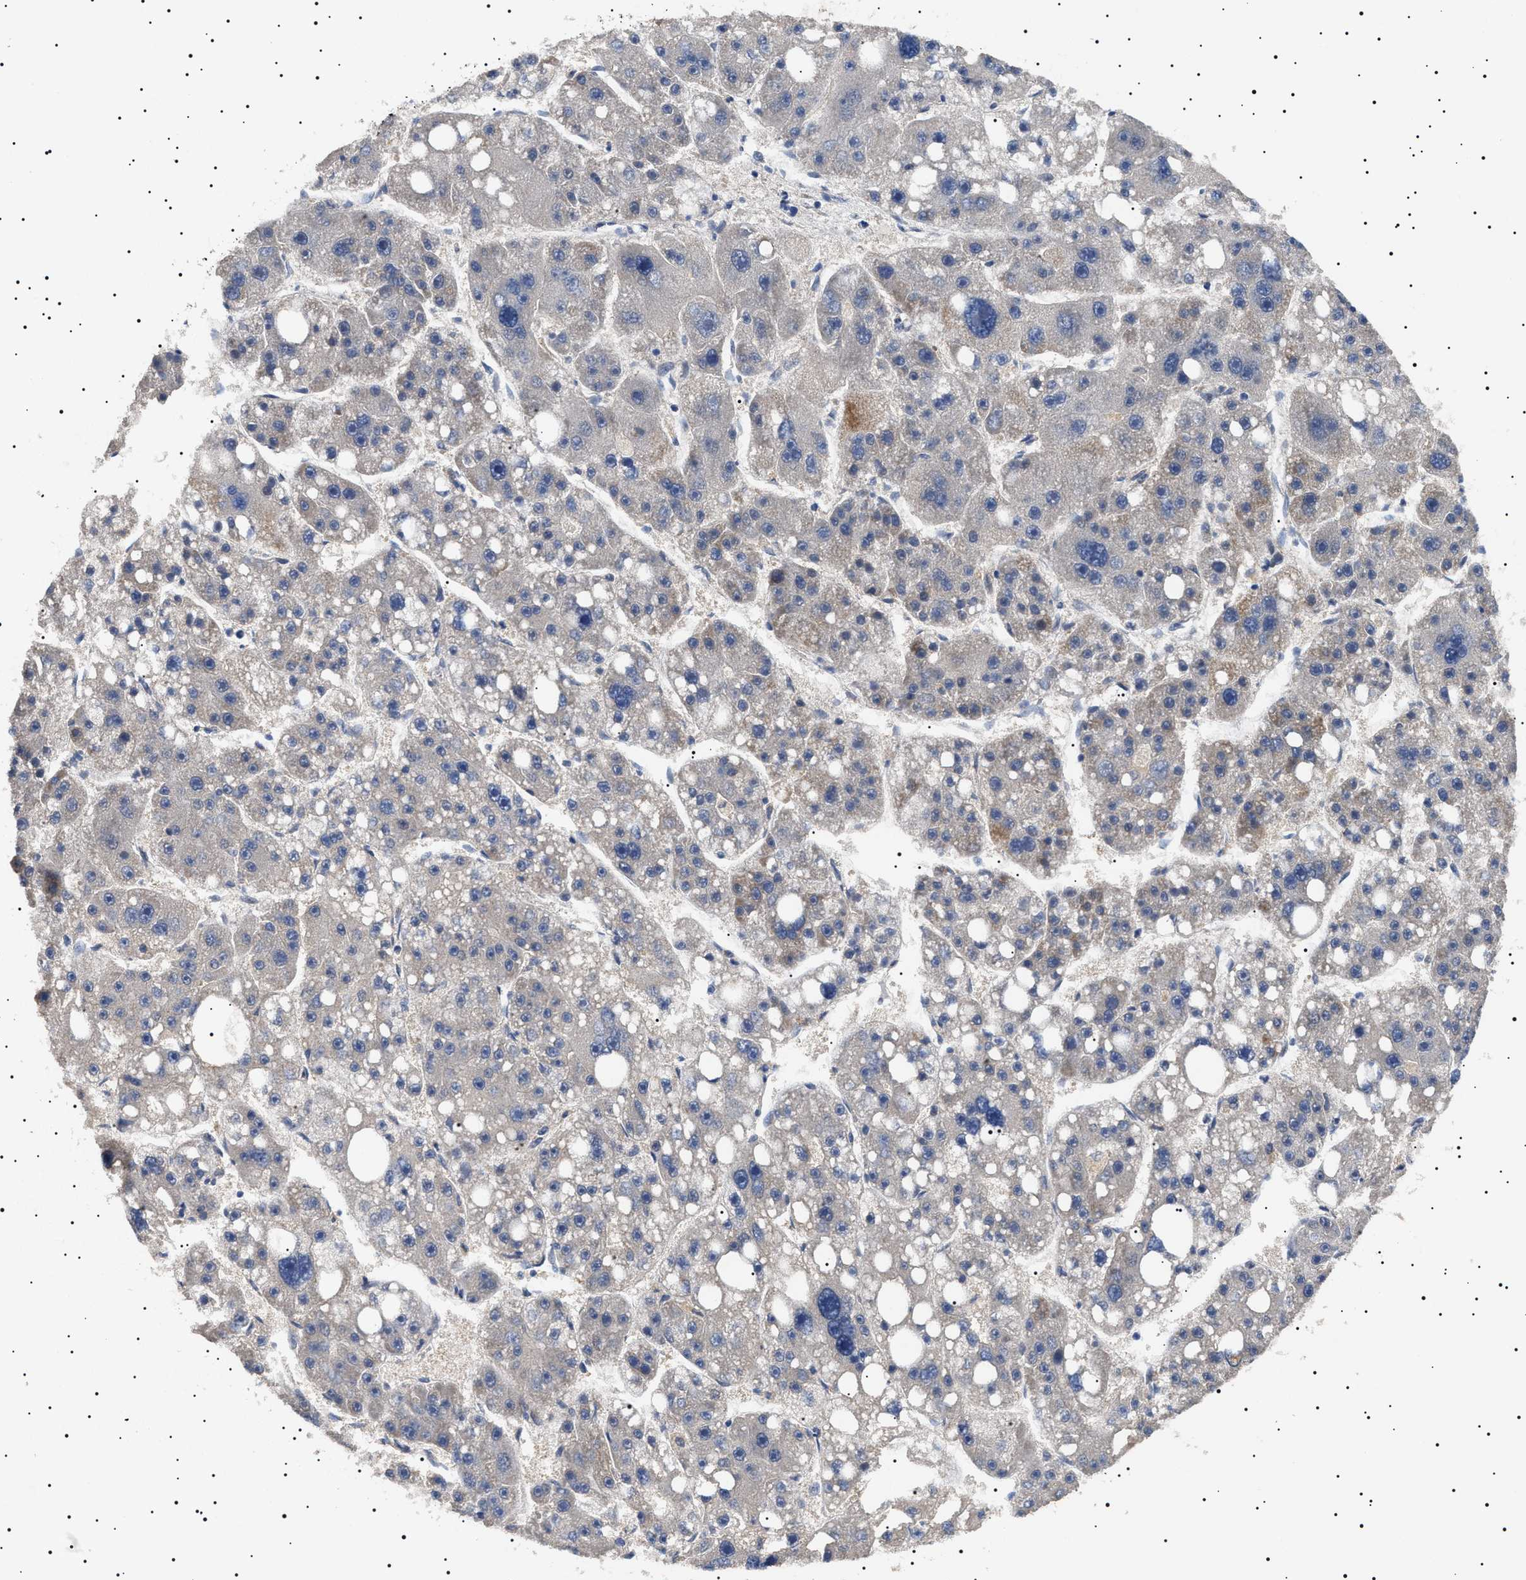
{"staining": {"intensity": "negative", "quantity": "none", "location": "none"}, "tissue": "liver cancer", "cell_type": "Tumor cells", "image_type": "cancer", "snomed": [{"axis": "morphology", "description": "Carcinoma, Hepatocellular, NOS"}, {"axis": "topography", "description": "Liver"}], "caption": "Liver cancer stained for a protein using immunohistochemistry (IHC) shows no expression tumor cells.", "gene": "RAB34", "patient": {"sex": "female", "age": 61}}